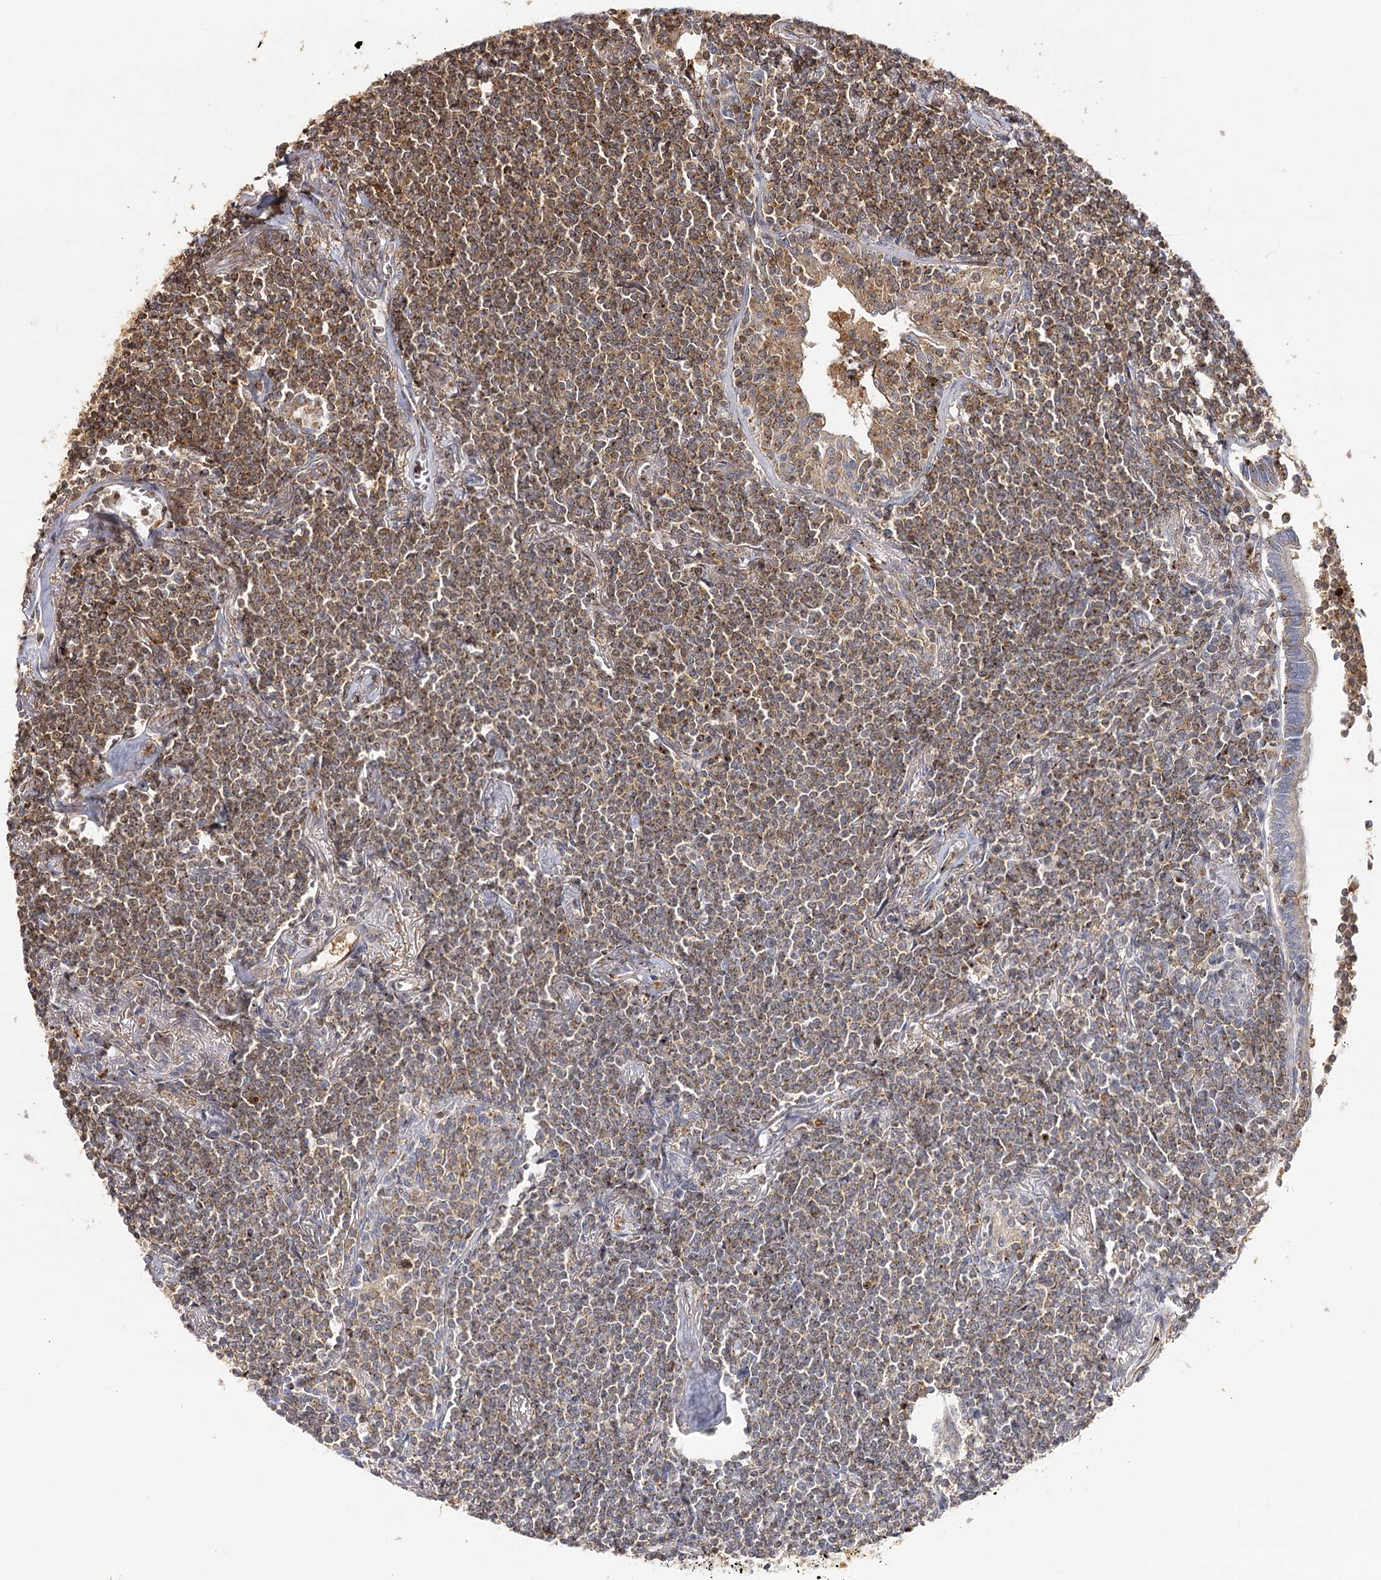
{"staining": {"intensity": "moderate", "quantity": "25%-75%", "location": "cytoplasmic/membranous"}, "tissue": "lymphoma", "cell_type": "Tumor cells", "image_type": "cancer", "snomed": [{"axis": "morphology", "description": "Malignant lymphoma, non-Hodgkin's type, Low grade"}, {"axis": "topography", "description": "Lung"}], "caption": "This image displays immunohistochemistry (IHC) staining of low-grade malignant lymphoma, non-Hodgkin's type, with medium moderate cytoplasmic/membranous expression in approximately 25%-75% of tumor cells.", "gene": "SEC24B", "patient": {"sex": "female", "age": 71}}